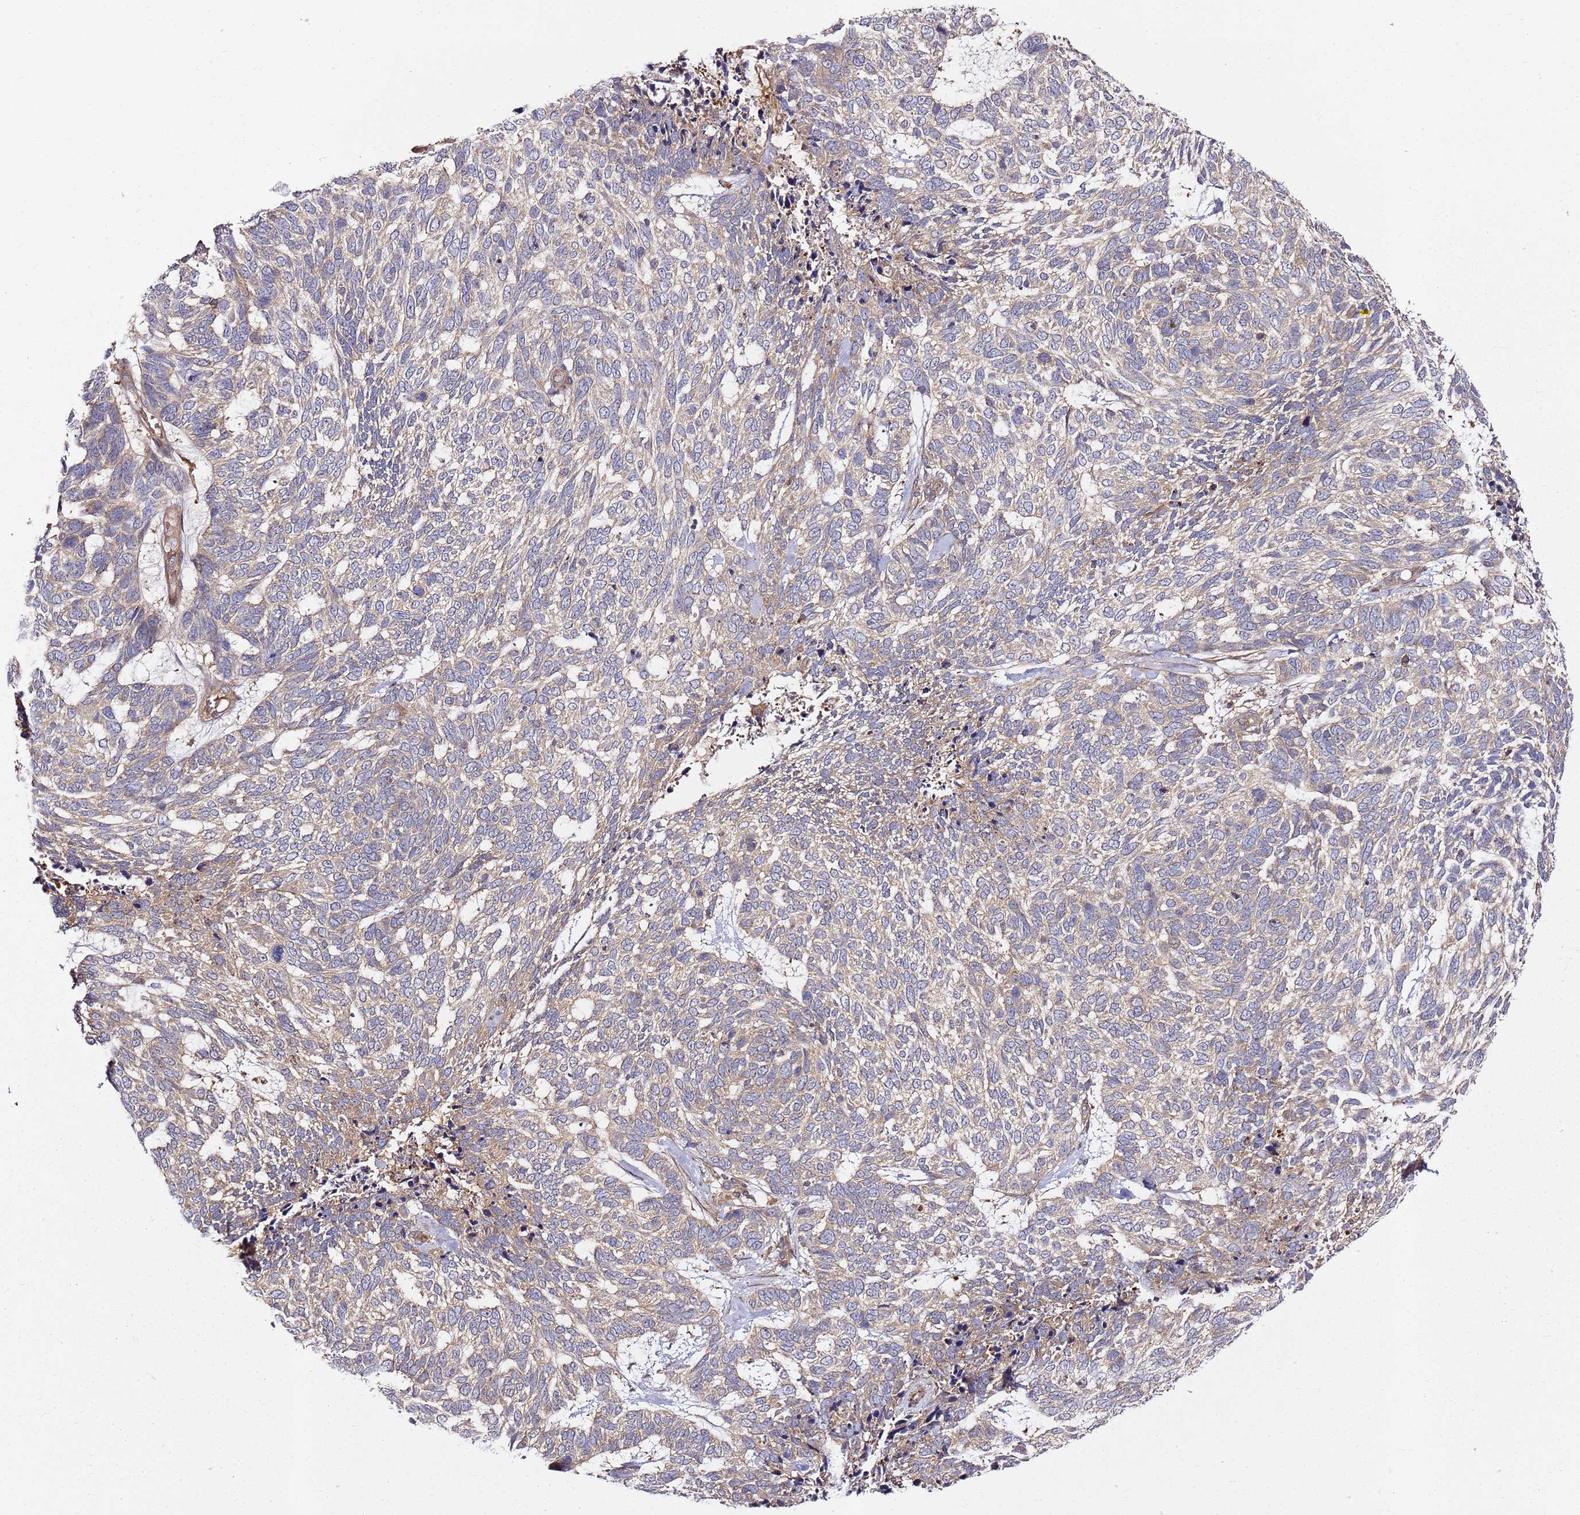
{"staining": {"intensity": "weak", "quantity": "25%-75%", "location": "cytoplasmic/membranous"}, "tissue": "skin cancer", "cell_type": "Tumor cells", "image_type": "cancer", "snomed": [{"axis": "morphology", "description": "Basal cell carcinoma"}, {"axis": "topography", "description": "Skin"}], "caption": "Skin basal cell carcinoma tissue exhibits weak cytoplasmic/membranous staining in approximately 25%-75% of tumor cells, visualized by immunohistochemistry. (Brightfield microscopy of DAB IHC at high magnification).", "gene": "PRMT7", "patient": {"sex": "female", "age": 65}}